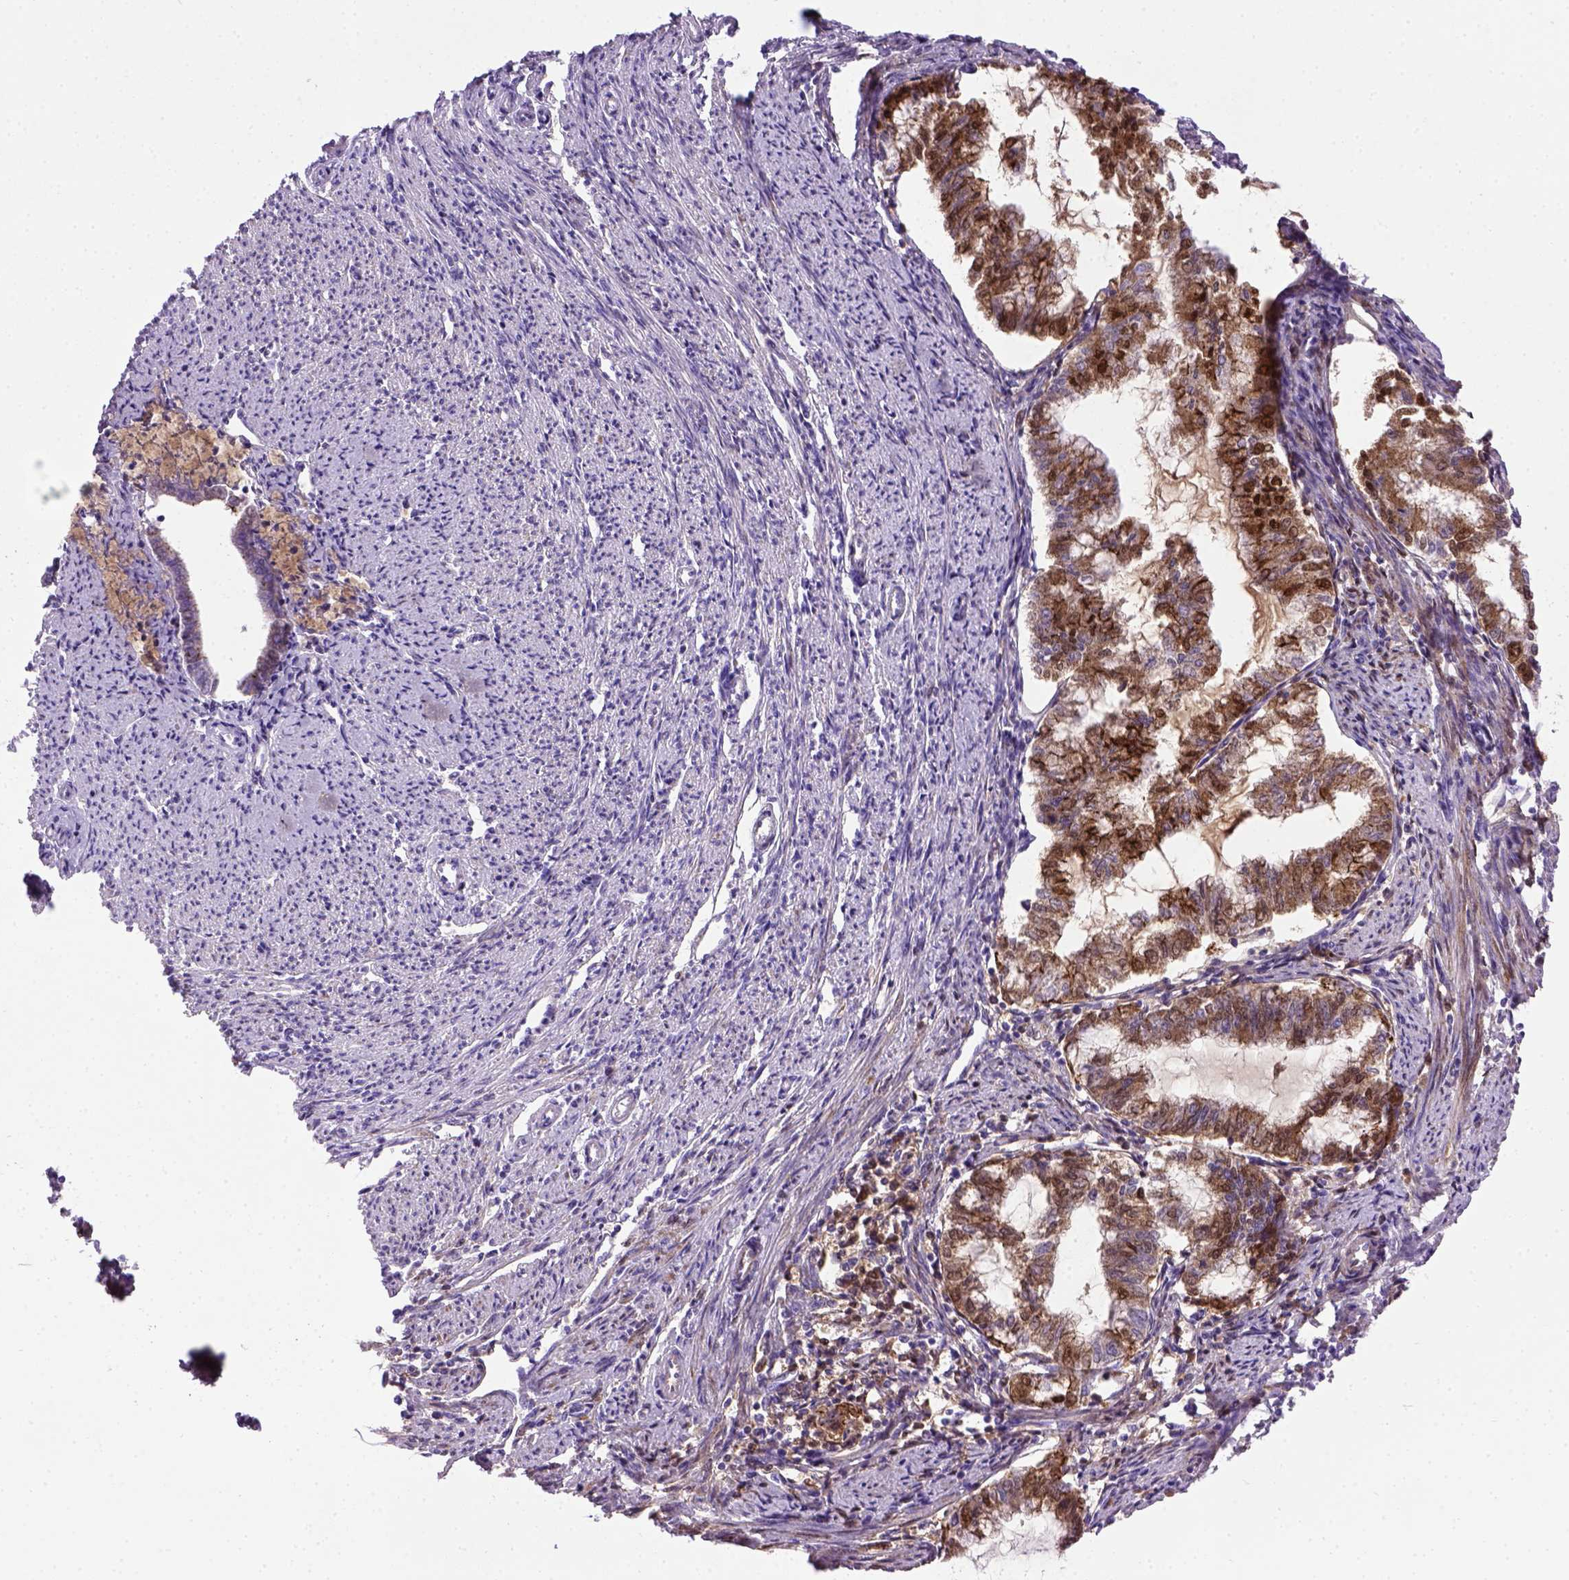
{"staining": {"intensity": "strong", "quantity": ">75%", "location": "cytoplasmic/membranous"}, "tissue": "endometrial cancer", "cell_type": "Tumor cells", "image_type": "cancer", "snomed": [{"axis": "morphology", "description": "Adenocarcinoma, NOS"}, {"axis": "topography", "description": "Endometrium"}], "caption": "Brown immunohistochemical staining in endometrial adenocarcinoma displays strong cytoplasmic/membranous expression in about >75% of tumor cells. Immunohistochemistry (ihc) stains the protein in brown and the nuclei are stained blue.", "gene": "CDH1", "patient": {"sex": "female", "age": 79}}